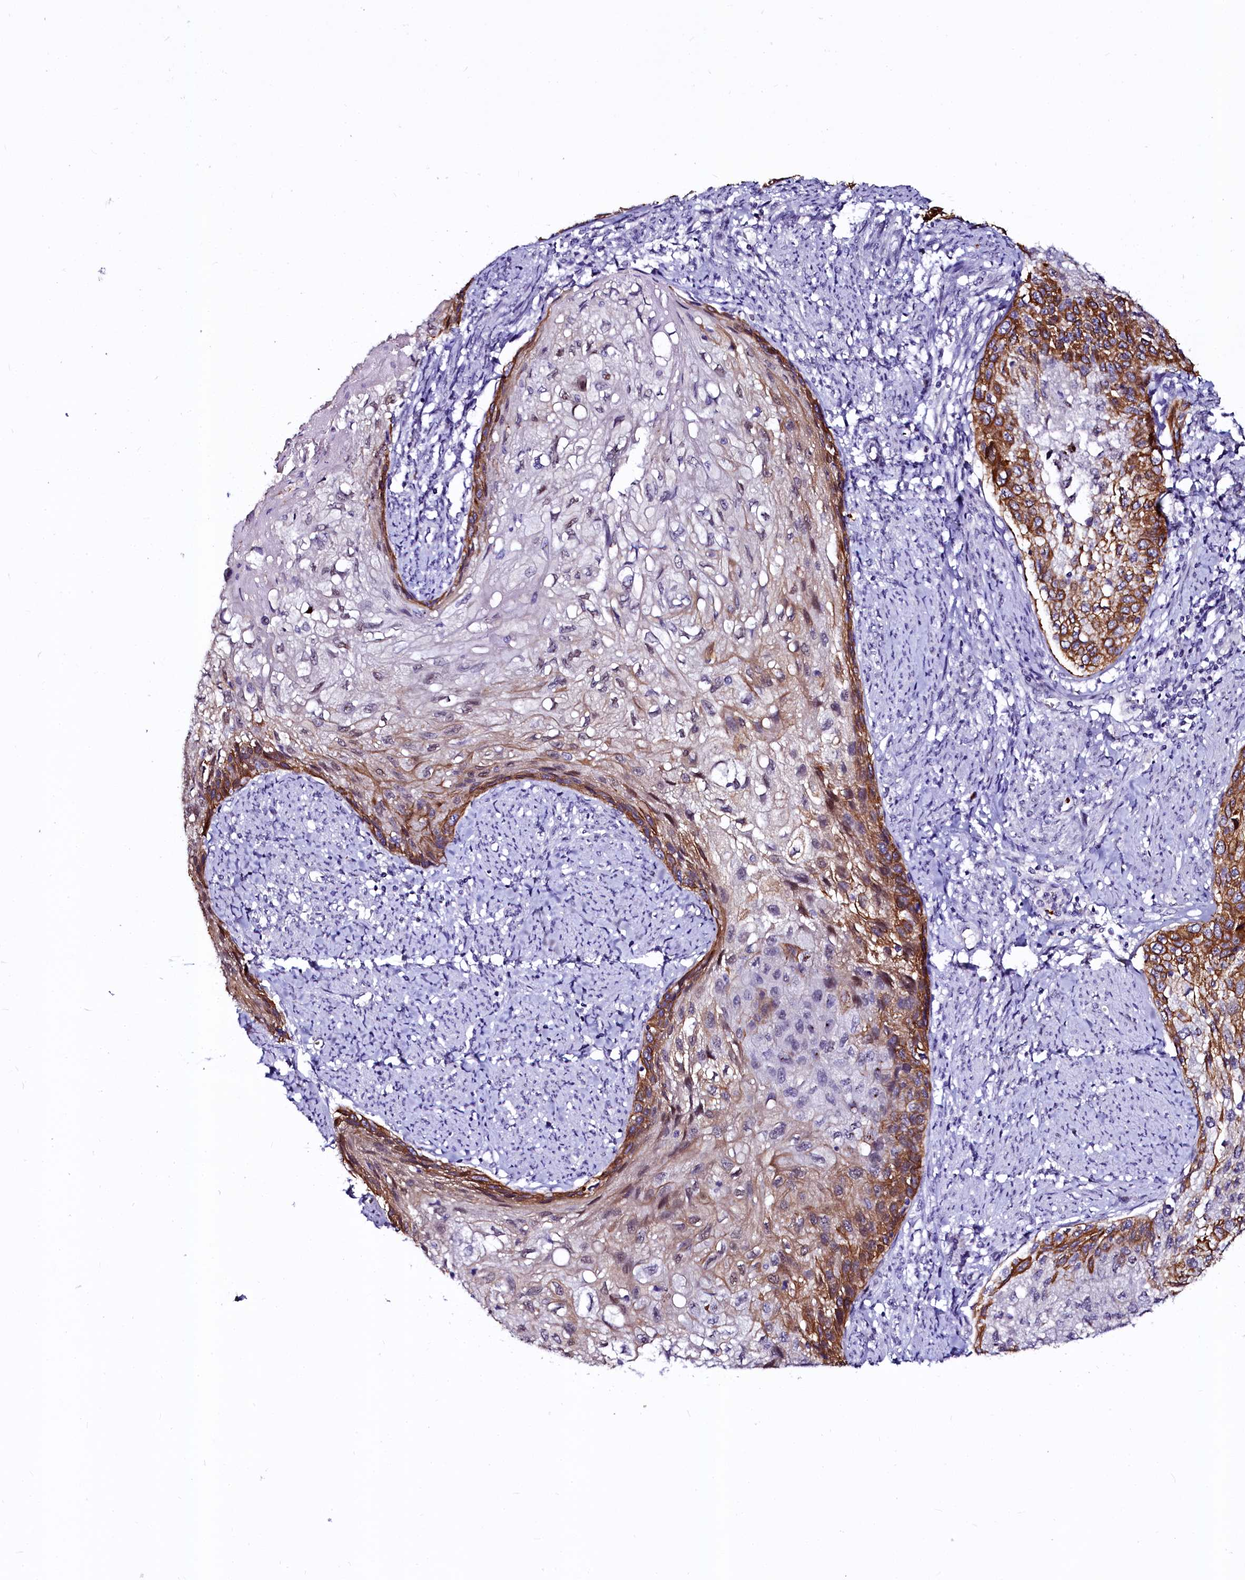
{"staining": {"intensity": "moderate", "quantity": "25%-75%", "location": "cytoplasmic/membranous"}, "tissue": "cervical cancer", "cell_type": "Tumor cells", "image_type": "cancer", "snomed": [{"axis": "morphology", "description": "Squamous cell carcinoma, NOS"}, {"axis": "topography", "description": "Cervix"}], "caption": "Squamous cell carcinoma (cervical) stained for a protein (brown) demonstrates moderate cytoplasmic/membranous positive positivity in approximately 25%-75% of tumor cells.", "gene": "CTDSPL2", "patient": {"sex": "female", "age": 67}}